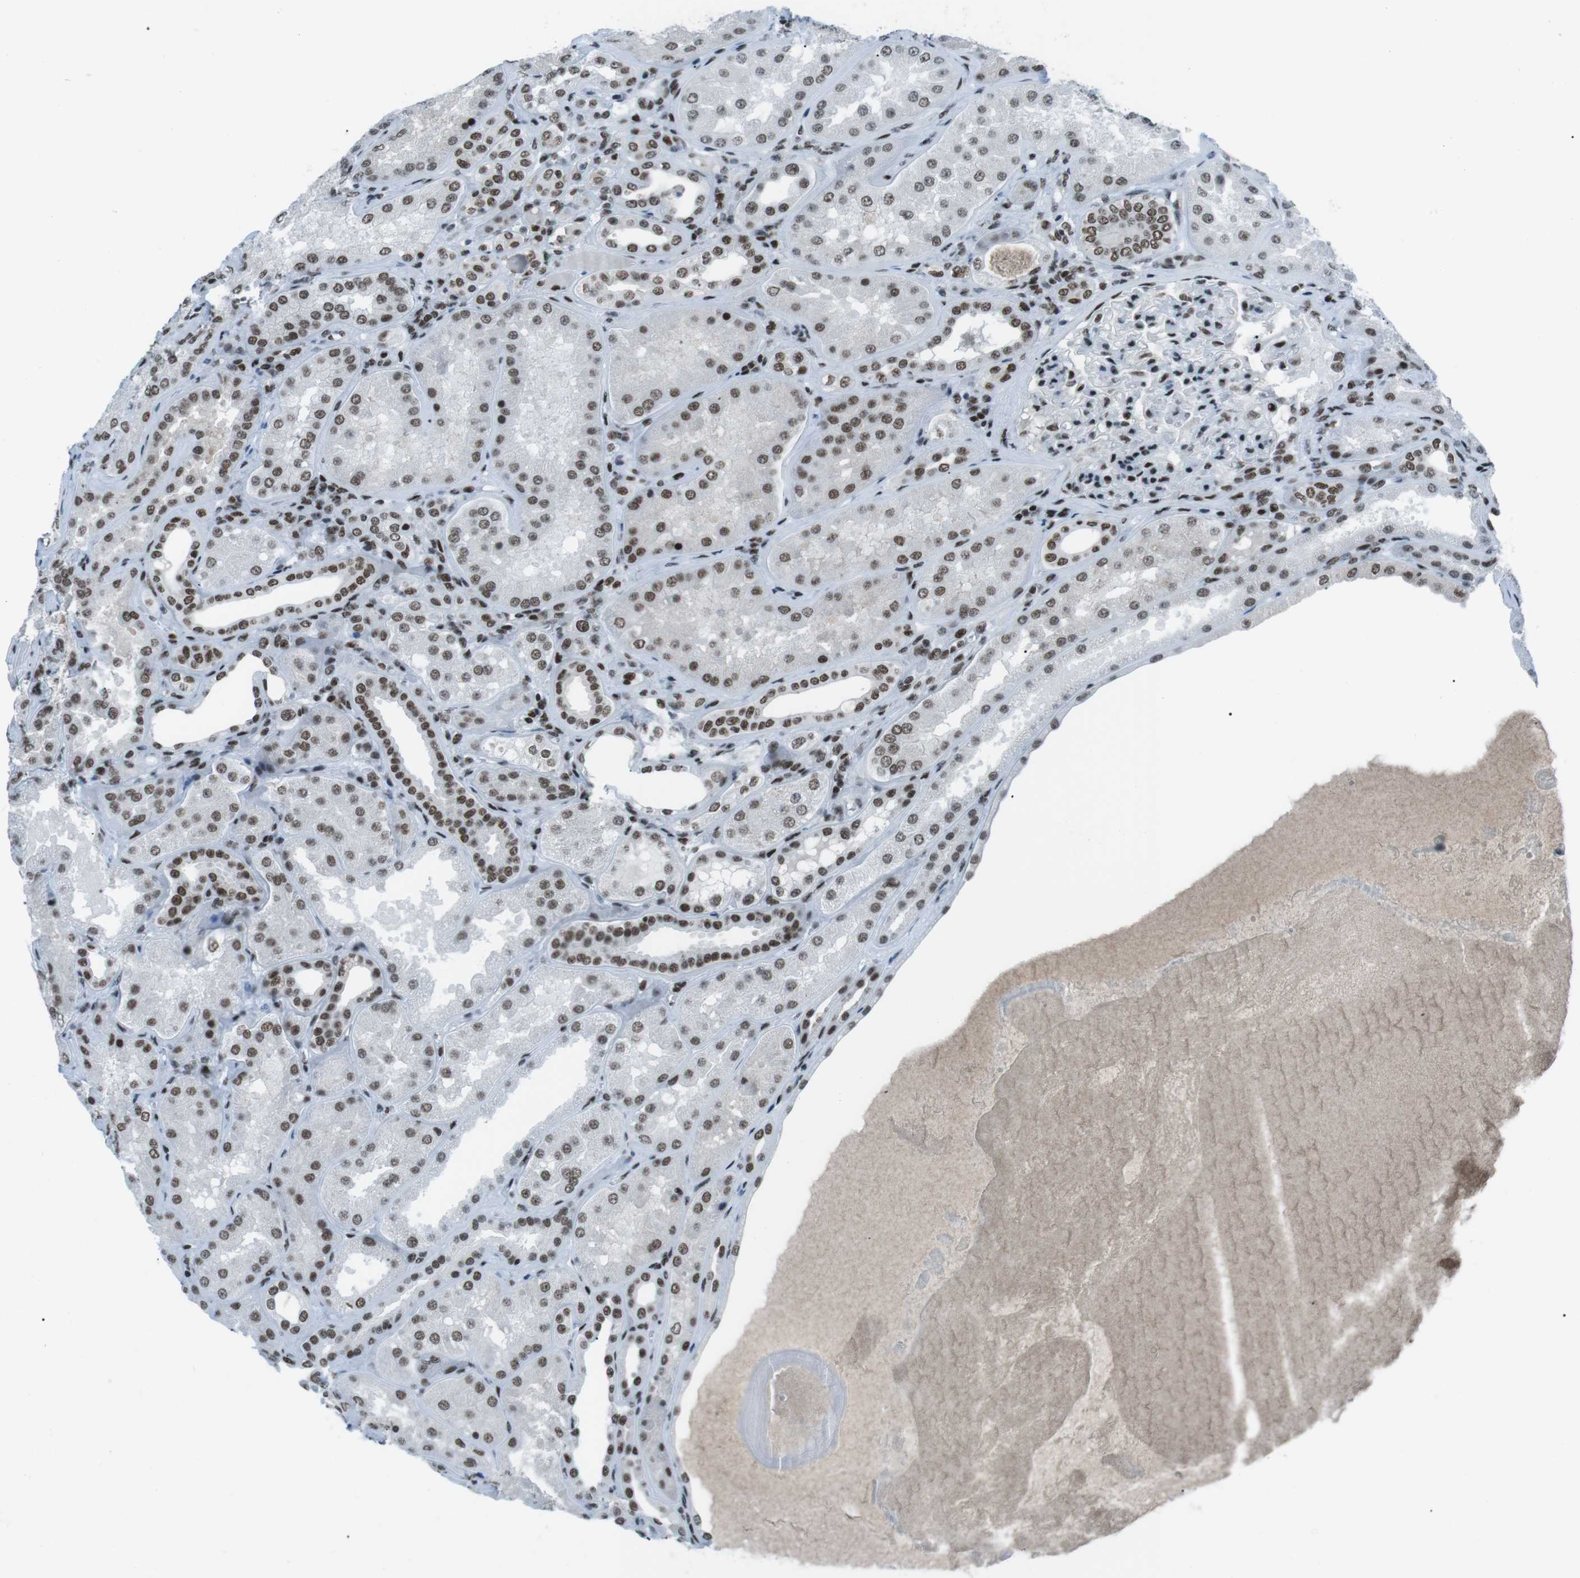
{"staining": {"intensity": "strong", "quantity": ">75%", "location": "nuclear"}, "tissue": "kidney", "cell_type": "Cells in glomeruli", "image_type": "normal", "snomed": [{"axis": "morphology", "description": "Normal tissue, NOS"}, {"axis": "topography", "description": "Kidney"}], "caption": "Protein staining of unremarkable kidney reveals strong nuclear staining in about >75% of cells in glomeruli. (Brightfield microscopy of DAB IHC at high magnification).", "gene": "TAF1", "patient": {"sex": "female", "age": 56}}